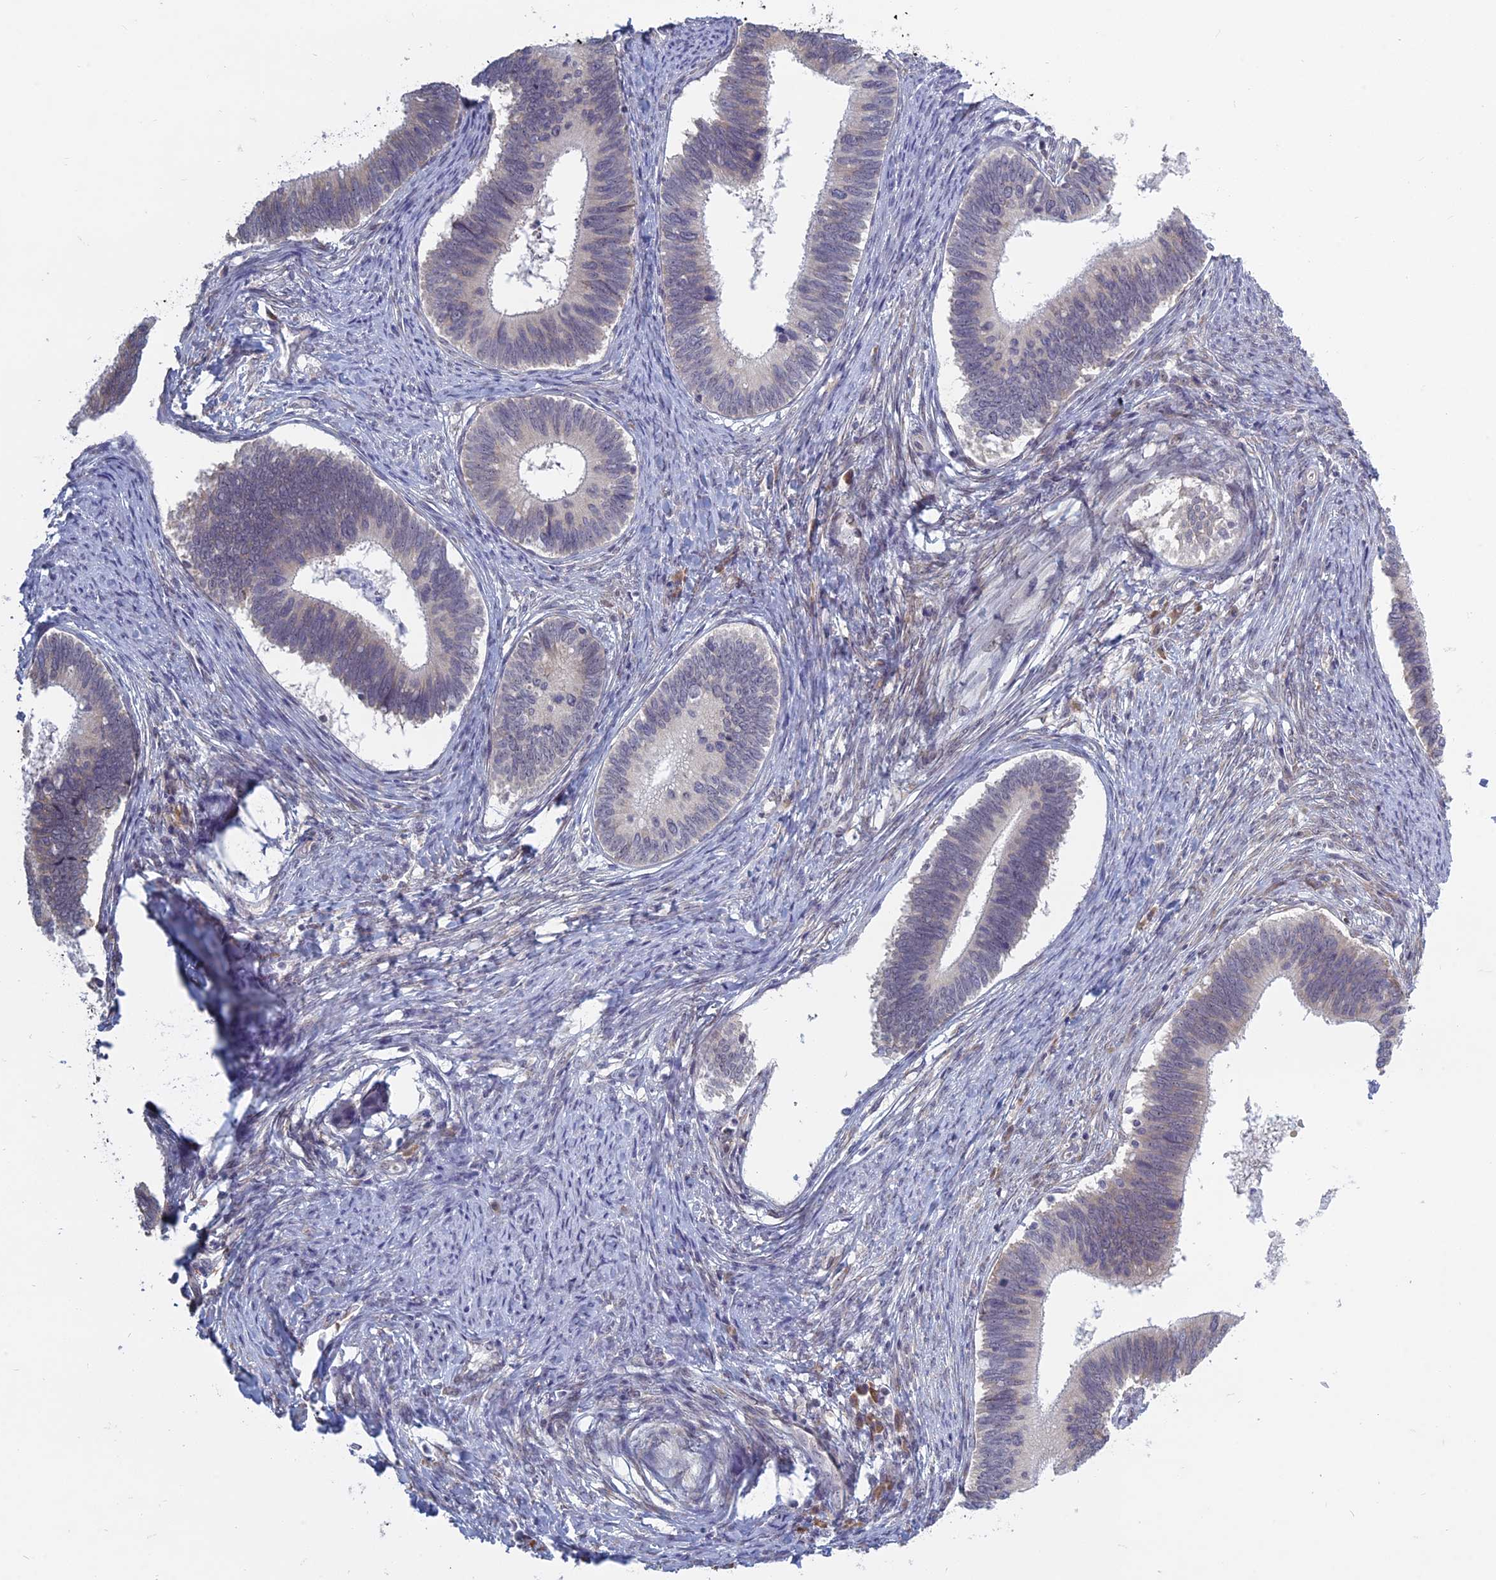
{"staining": {"intensity": "negative", "quantity": "none", "location": "none"}, "tissue": "cervical cancer", "cell_type": "Tumor cells", "image_type": "cancer", "snomed": [{"axis": "morphology", "description": "Adenocarcinoma, NOS"}, {"axis": "topography", "description": "Cervix"}], "caption": "This is an immunohistochemistry (IHC) histopathology image of cervical cancer (adenocarcinoma). There is no staining in tumor cells.", "gene": "RPS19BP1", "patient": {"sex": "female", "age": 42}}